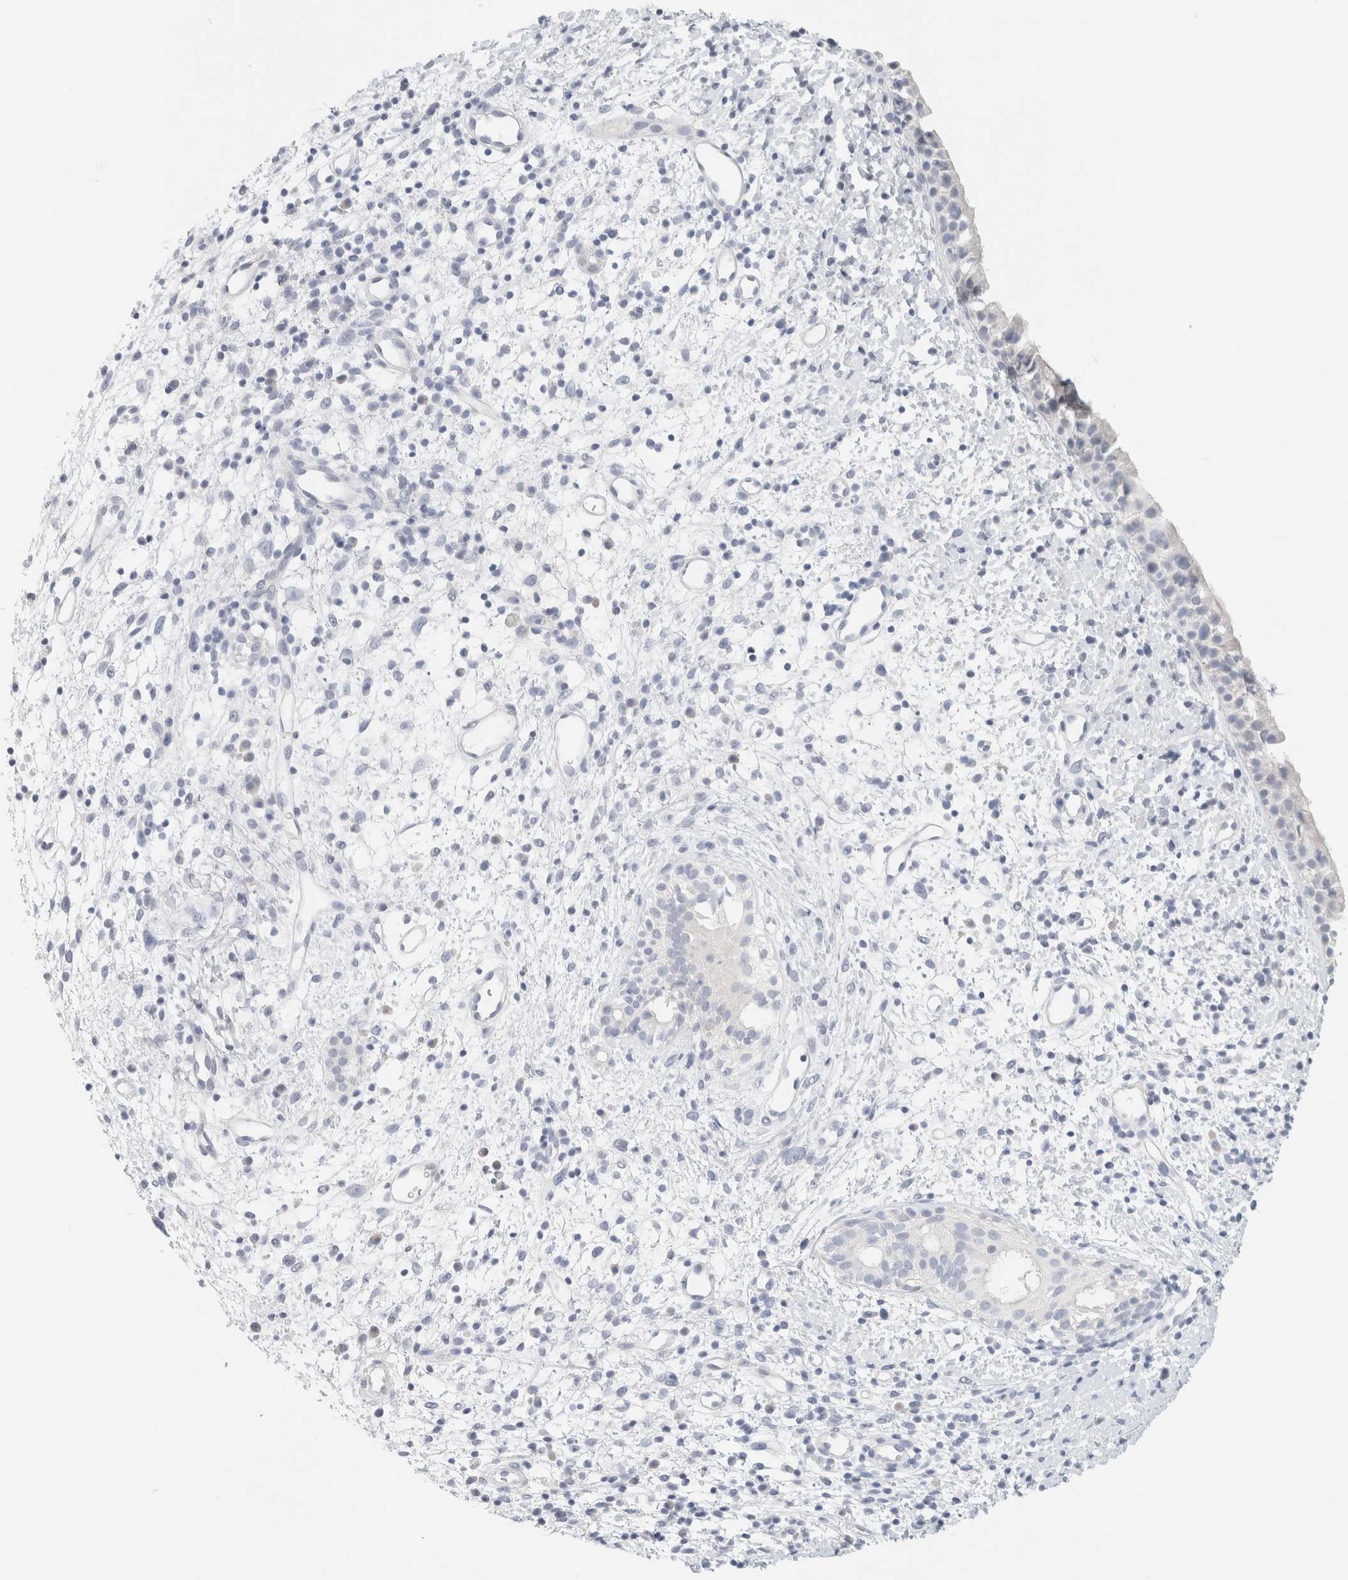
{"staining": {"intensity": "negative", "quantity": "none", "location": "none"}, "tissue": "nasopharynx", "cell_type": "Respiratory epithelial cells", "image_type": "normal", "snomed": [{"axis": "morphology", "description": "Normal tissue, NOS"}, {"axis": "topography", "description": "Nasopharynx"}], "caption": "The IHC photomicrograph has no significant positivity in respiratory epithelial cells of nasopharynx. (IHC, brightfield microscopy, high magnification).", "gene": "NEFM", "patient": {"sex": "male", "age": 22}}